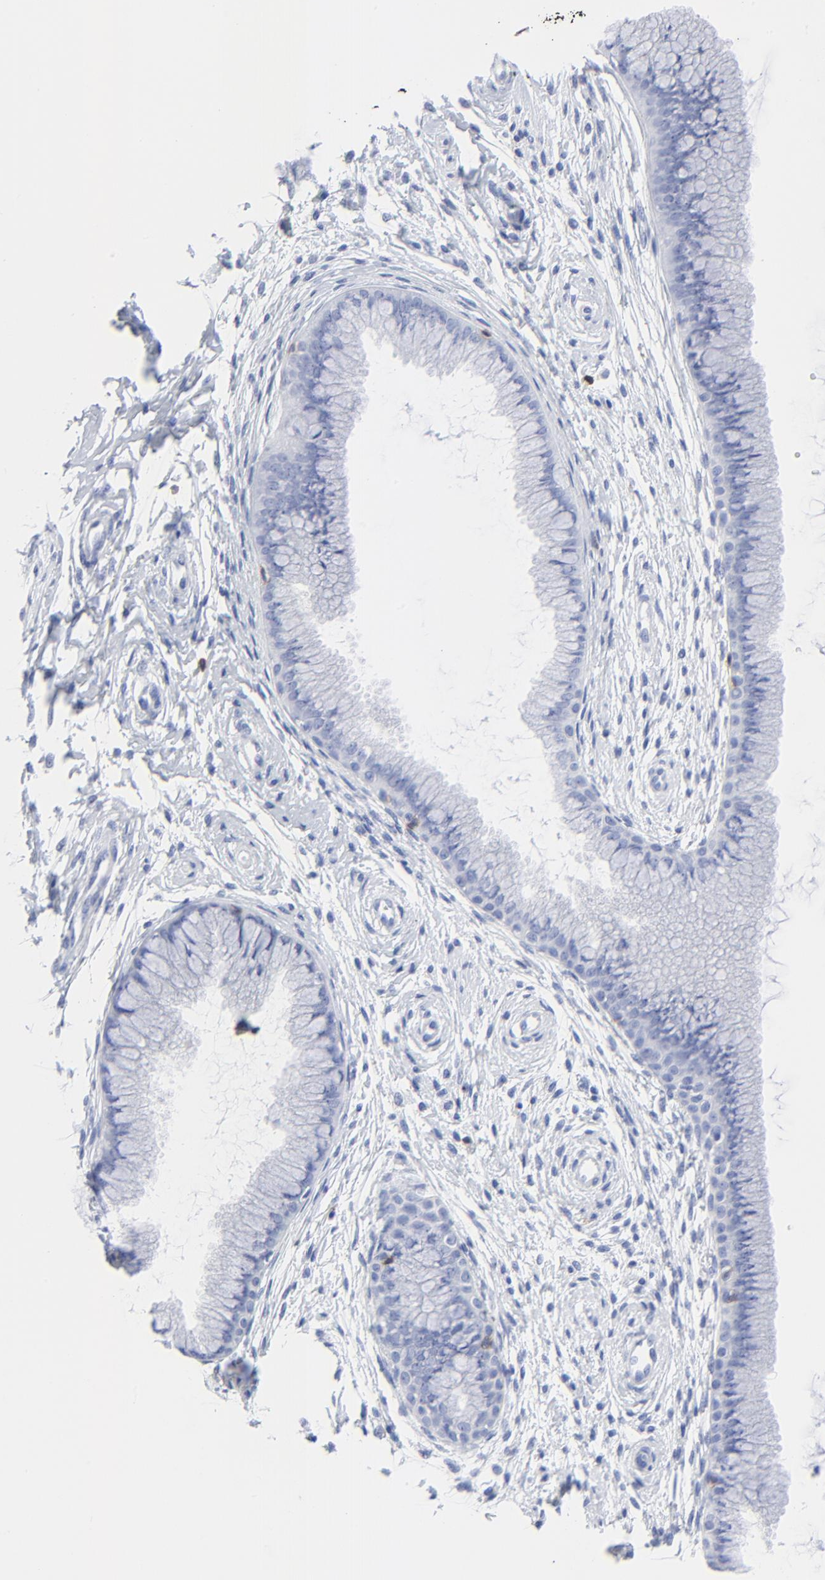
{"staining": {"intensity": "negative", "quantity": "none", "location": "none"}, "tissue": "cervix", "cell_type": "Glandular cells", "image_type": "normal", "snomed": [{"axis": "morphology", "description": "Normal tissue, NOS"}, {"axis": "topography", "description": "Cervix"}], "caption": "A high-resolution histopathology image shows IHC staining of benign cervix, which reveals no significant staining in glandular cells.", "gene": "LCK", "patient": {"sex": "female", "age": 39}}